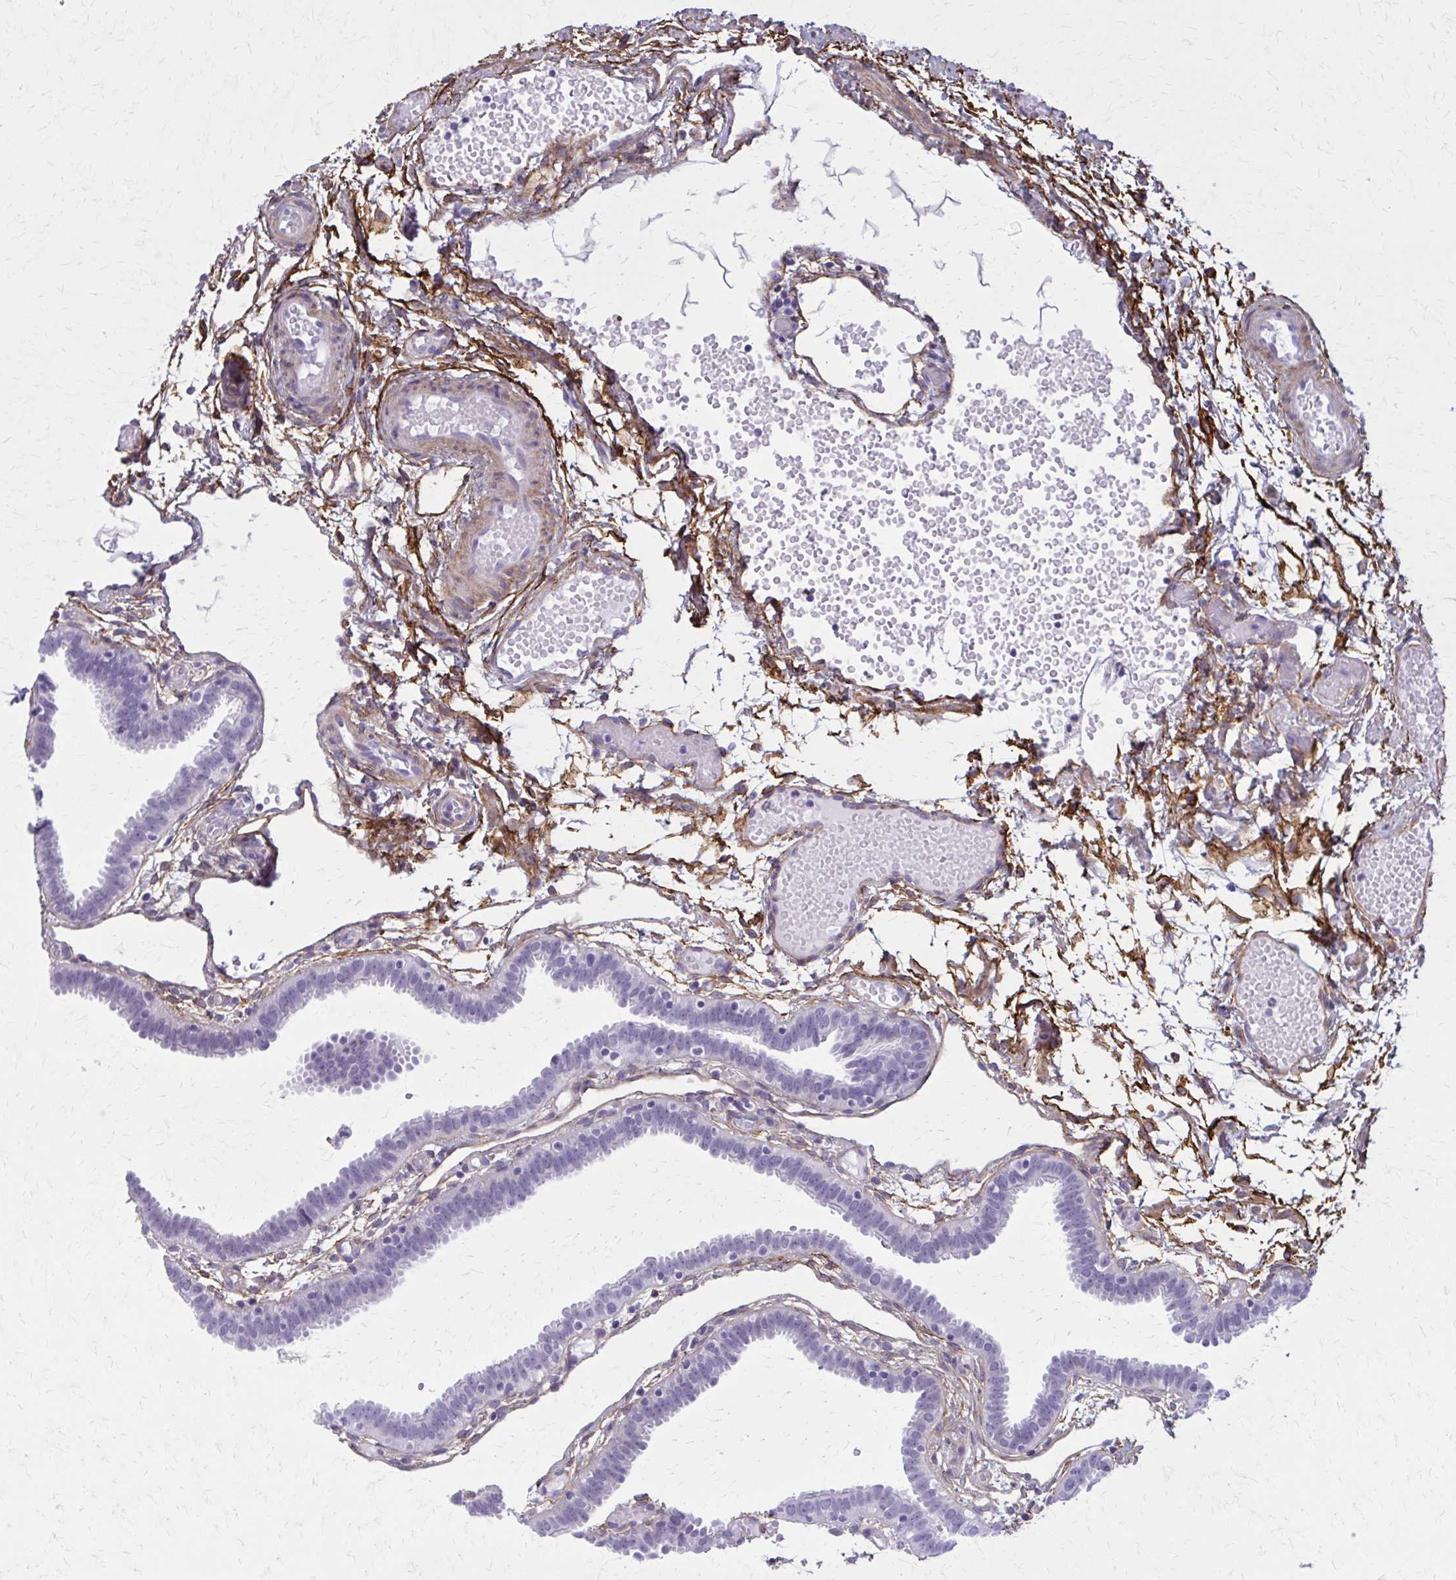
{"staining": {"intensity": "negative", "quantity": "none", "location": "none"}, "tissue": "fallopian tube", "cell_type": "Glandular cells", "image_type": "normal", "snomed": [{"axis": "morphology", "description": "Normal tissue, NOS"}, {"axis": "topography", "description": "Fallopian tube"}], "caption": "Immunohistochemistry of unremarkable human fallopian tube exhibits no staining in glandular cells.", "gene": "AKAP12", "patient": {"sex": "female", "age": 37}}